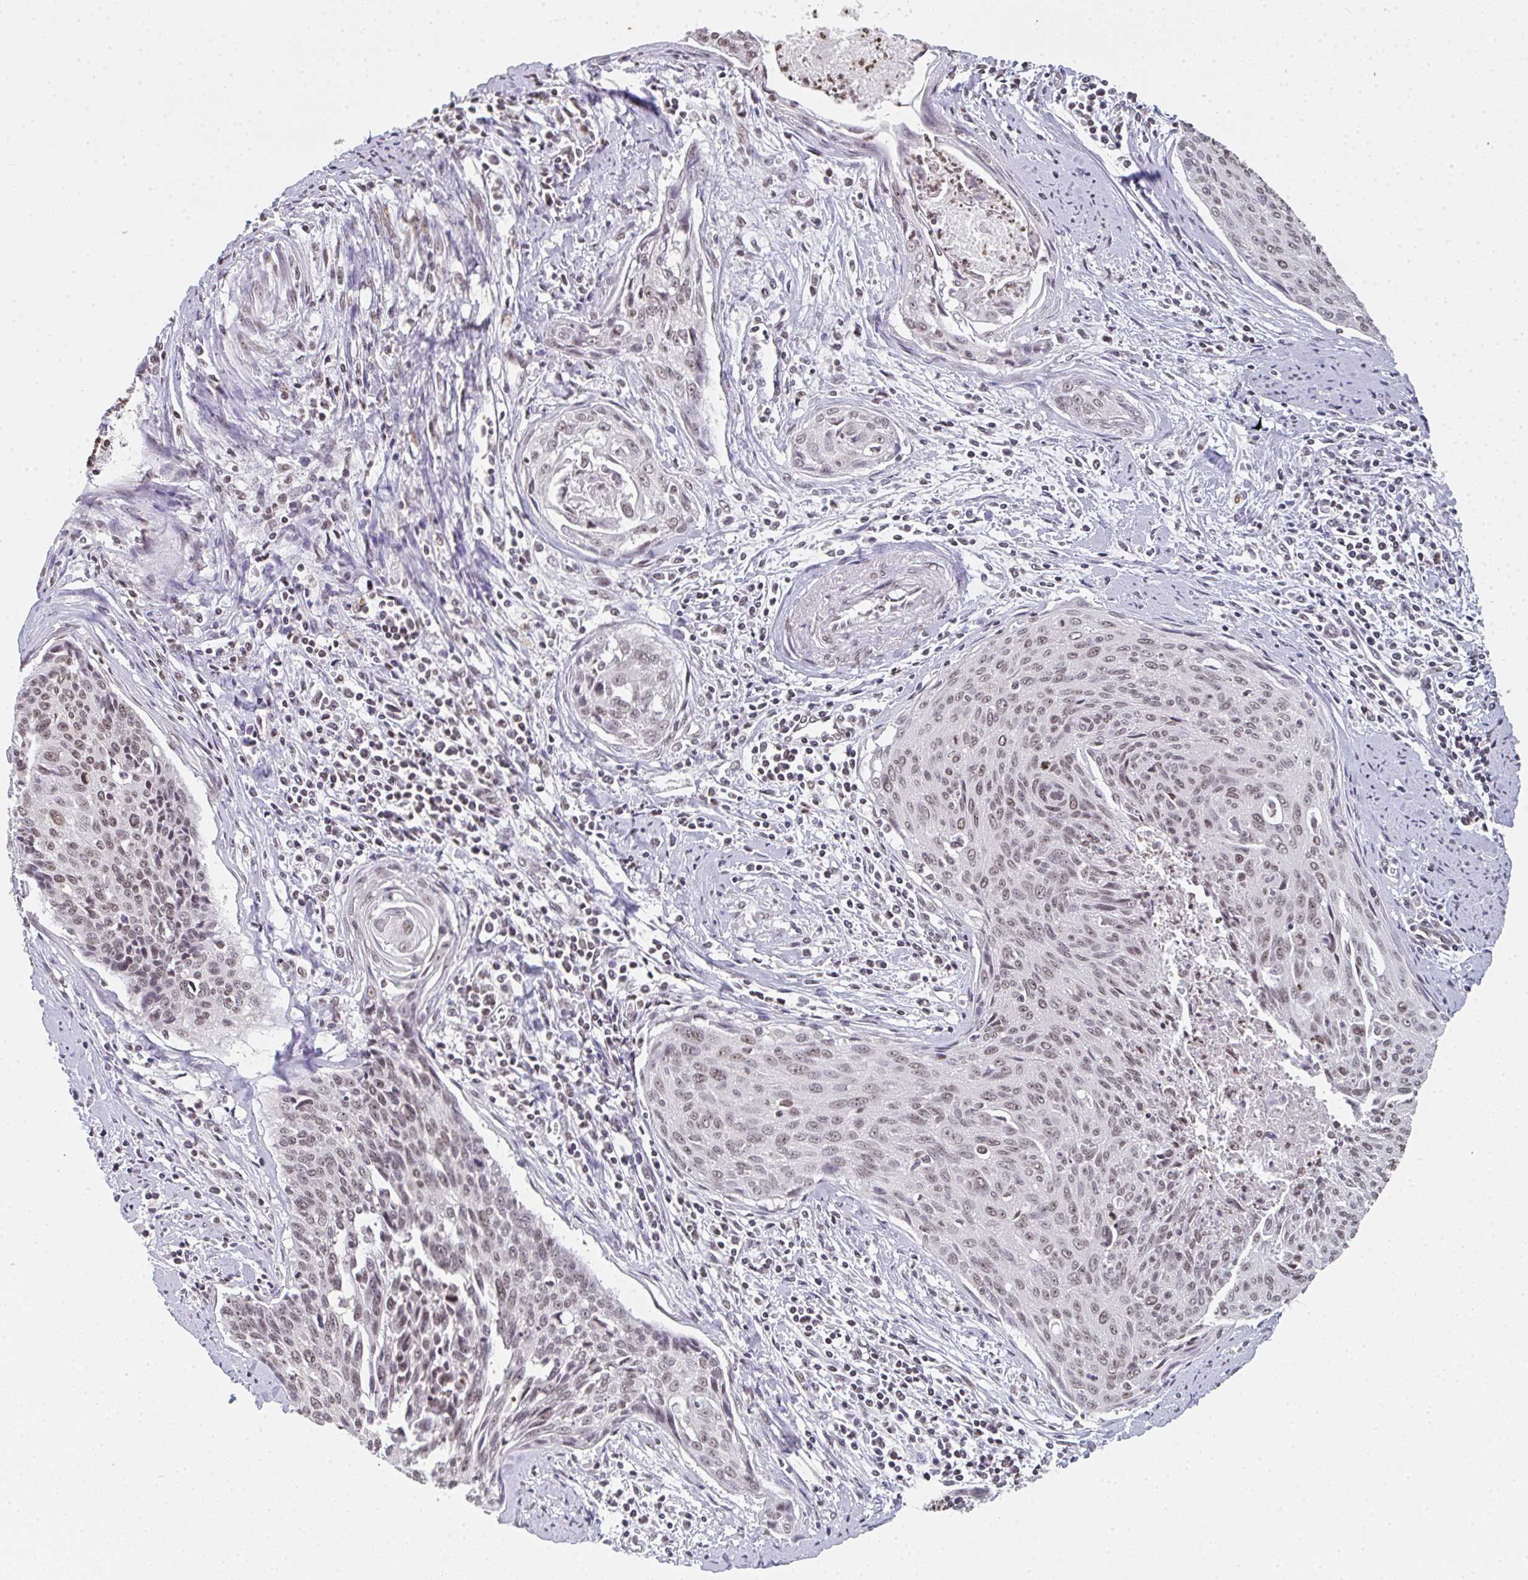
{"staining": {"intensity": "weak", "quantity": ">75%", "location": "nuclear"}, "tissue": "cervical cancer", "cell_type": "Tumor cells", "image_type": "cancer", "snomed": [{"axis": "morphology", "description": "Squamous cell carcinoma, NOS"}, {"axis": "topography", "description": "Cervix"}], "caption": "Human cervical cancer stained for a protein (brown) displays weak nuclear positive expression in about >75% of tumor cells.", "gene": "DKC1", "patient": {"sex": "female", "age": 55}}